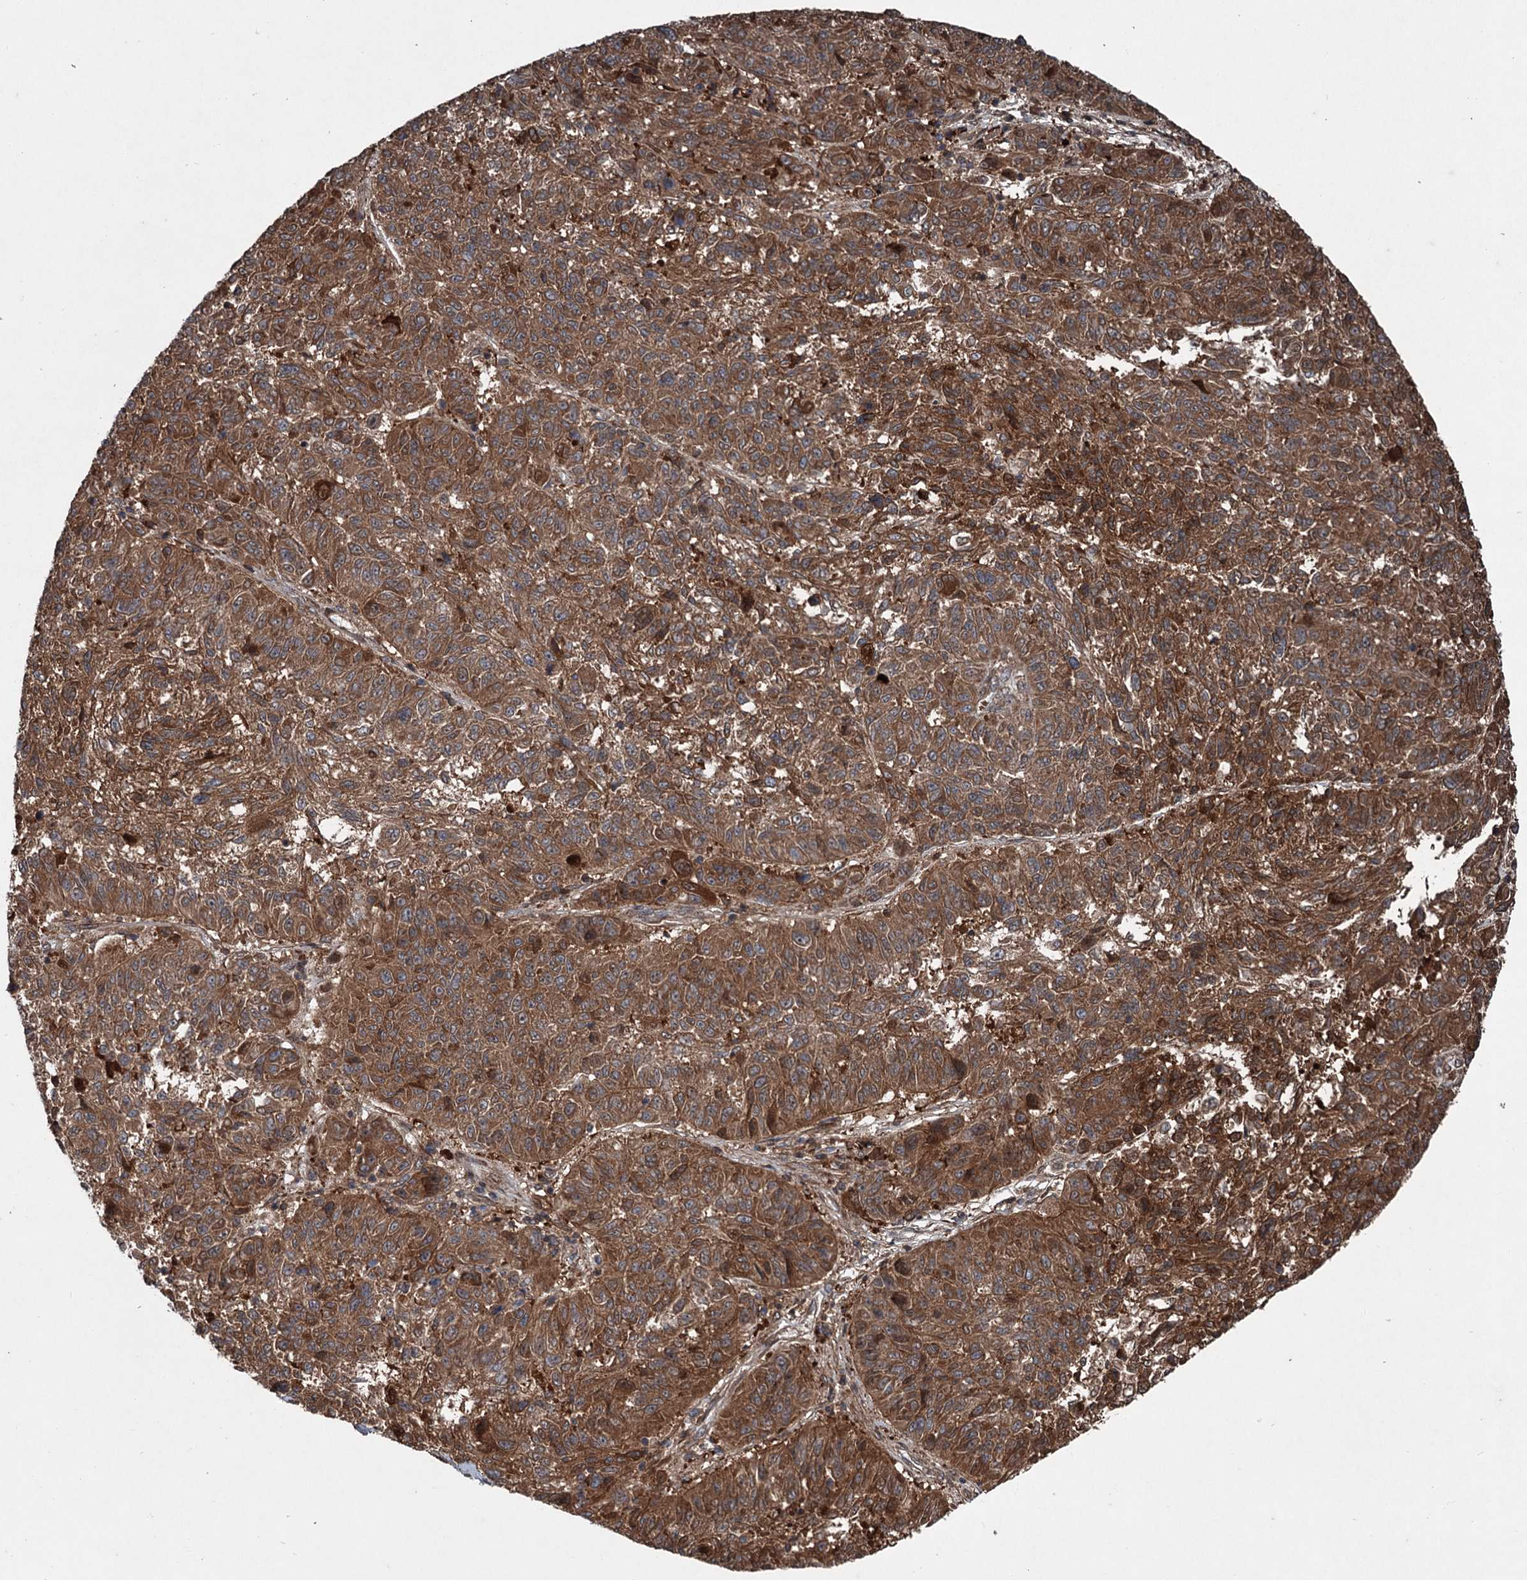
{"staining": {"intensity": "moderate", "quantity": ">75%", "location": "cytoplasmic/membranous"}, "tissue": "melanoma", "cell_type": "Tumor cells", "image_type": "cancer", "snomed": [{"axis": "morphology", "description": "Malignant melanoma, NOS"}, {"axis": "topography", "description": "Skin"}], "caption": "Protein staining demonstrates moderate cytoplasmic/membranous staining in approximately >75% of tumor cells in melanoma.", "gene": "ALAS1", "patient": {"sex": "male", "age": 53}}